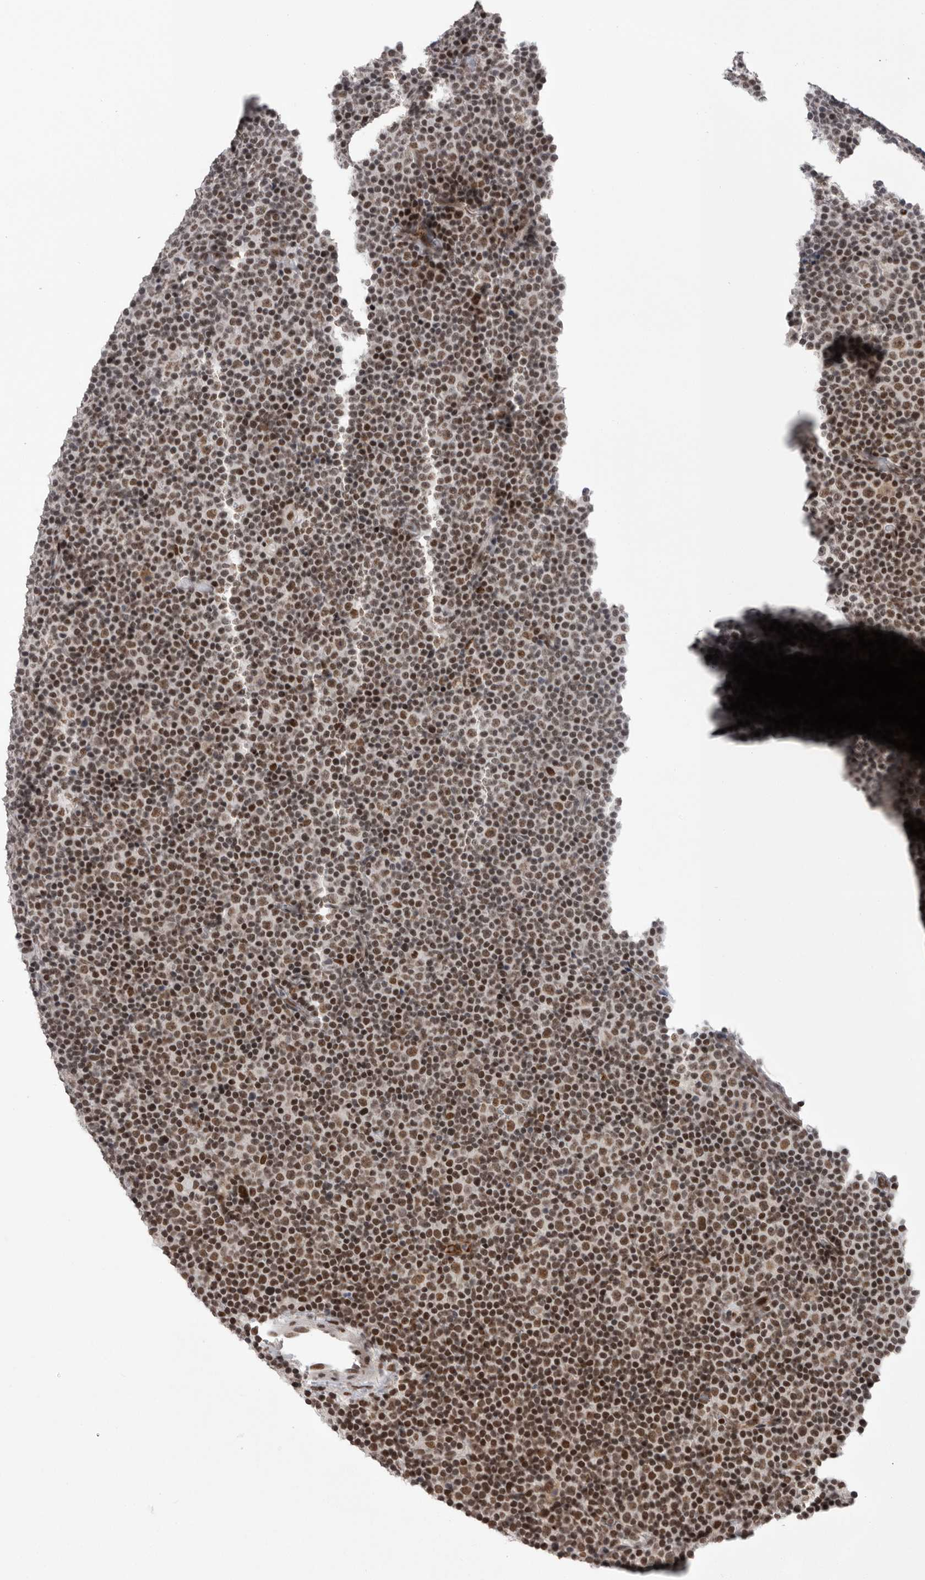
{"staining": {"intensity": "moderate", "quantity": ">75%", "location": "nuclear"}, "tissue": "lymphoma", "cell_type": "Tumor cells", "image_type": "cancer", "snomed": [{"axis": "morphology", "description": "Malignant lymphoma, non-Hodgkin's type, Low grade"}, {"axis": "topography", "description": "Lymph node"}], "caption": "Lymphoma tissue displays moderate nuclear staining in approximately >75% of tumor cells The protein is stained brown, and the nuclei are stained in blue (DAB (3,3'-diaminobenzidine) IHC with brightfield microscopy, high magnification).", "gene": "POU5F1", "patient": {"sex": "female", "age": 67}}